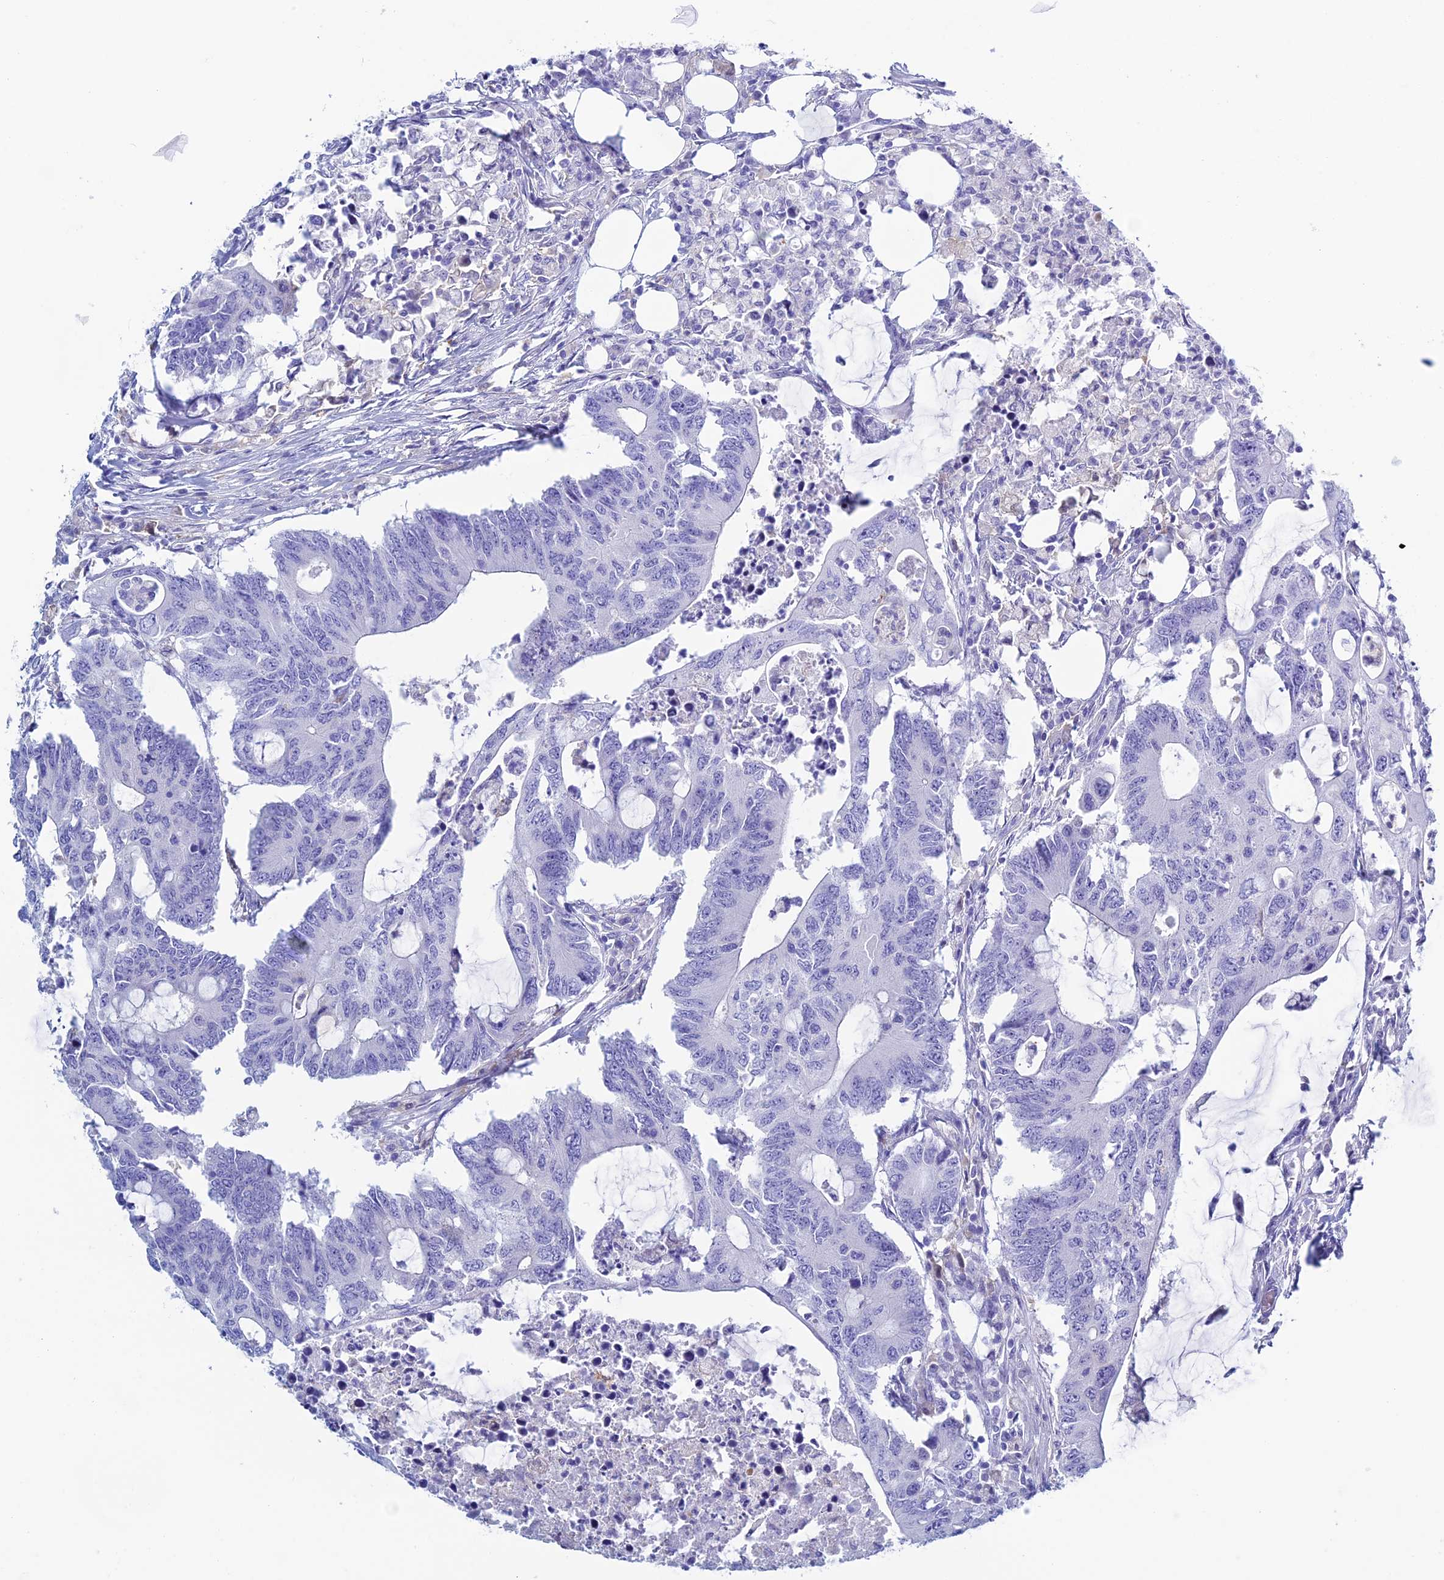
{"staining": {"intensity": "negative", "quantity": "none", "location": "none"}, "tissue": "colorectal cancer", "cell_type": "Tumor cells", "image_type": "cancer", "snomed": [{"axis": "morphology", "description": "Adenocarcinoma, NOS"}, {"axis": "topography", "description": "Colon"}], "caption": "A high-resolution photomicrograph shows immunohistochemistry (IHC) staining of colorectal adenocarcinoma, which demonstrates no significant positivity in tumor cells.", "gene": "KCNK17", "patient": {"sex": "male", "age": 71}}